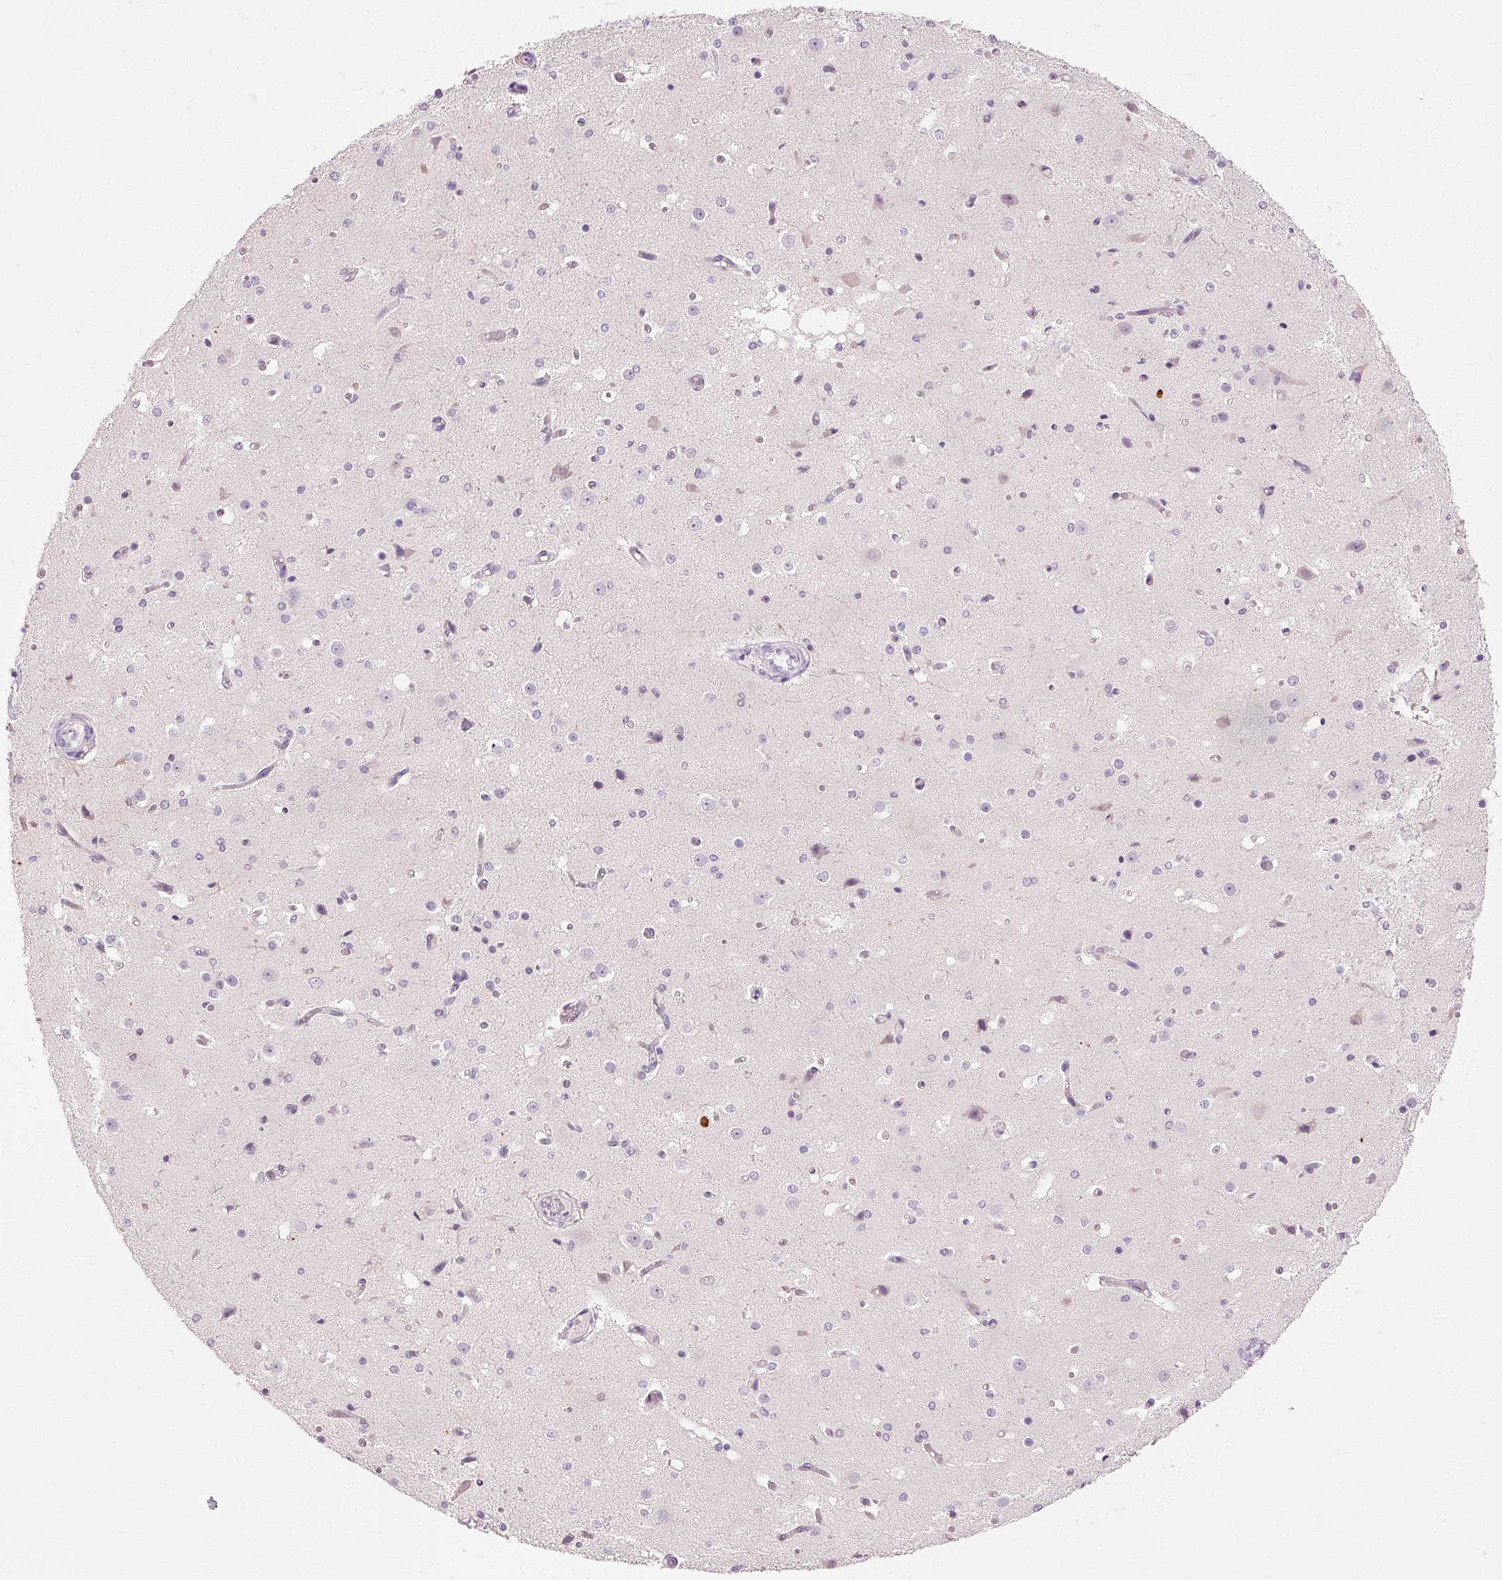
{"staining": {"intensity": "weak", "quantity": ">75%", "location": "cytoplasmic/membranous,nuclear"}, "tissue": "cerebral cortex", "cell_type": "Endothelial cells", "image_type": "normal", "snomed": [{"axis": "morphology", "description": "Normal tissue, NOS"}, {"axis": "morphology", "description": "Inflammation, NOS"}, {"axis": "topography", "description": "Cerebral cortex"}], "caption": "Brown immunohistochemical staining in unremarkable cerebral cortex demonstrates weak cytoplasmic/membranous,nuclear positivity in approximately >75% of endothelial cells.", "gene": "VN1R2", "patient": {"sex": "male", "age": 6}}